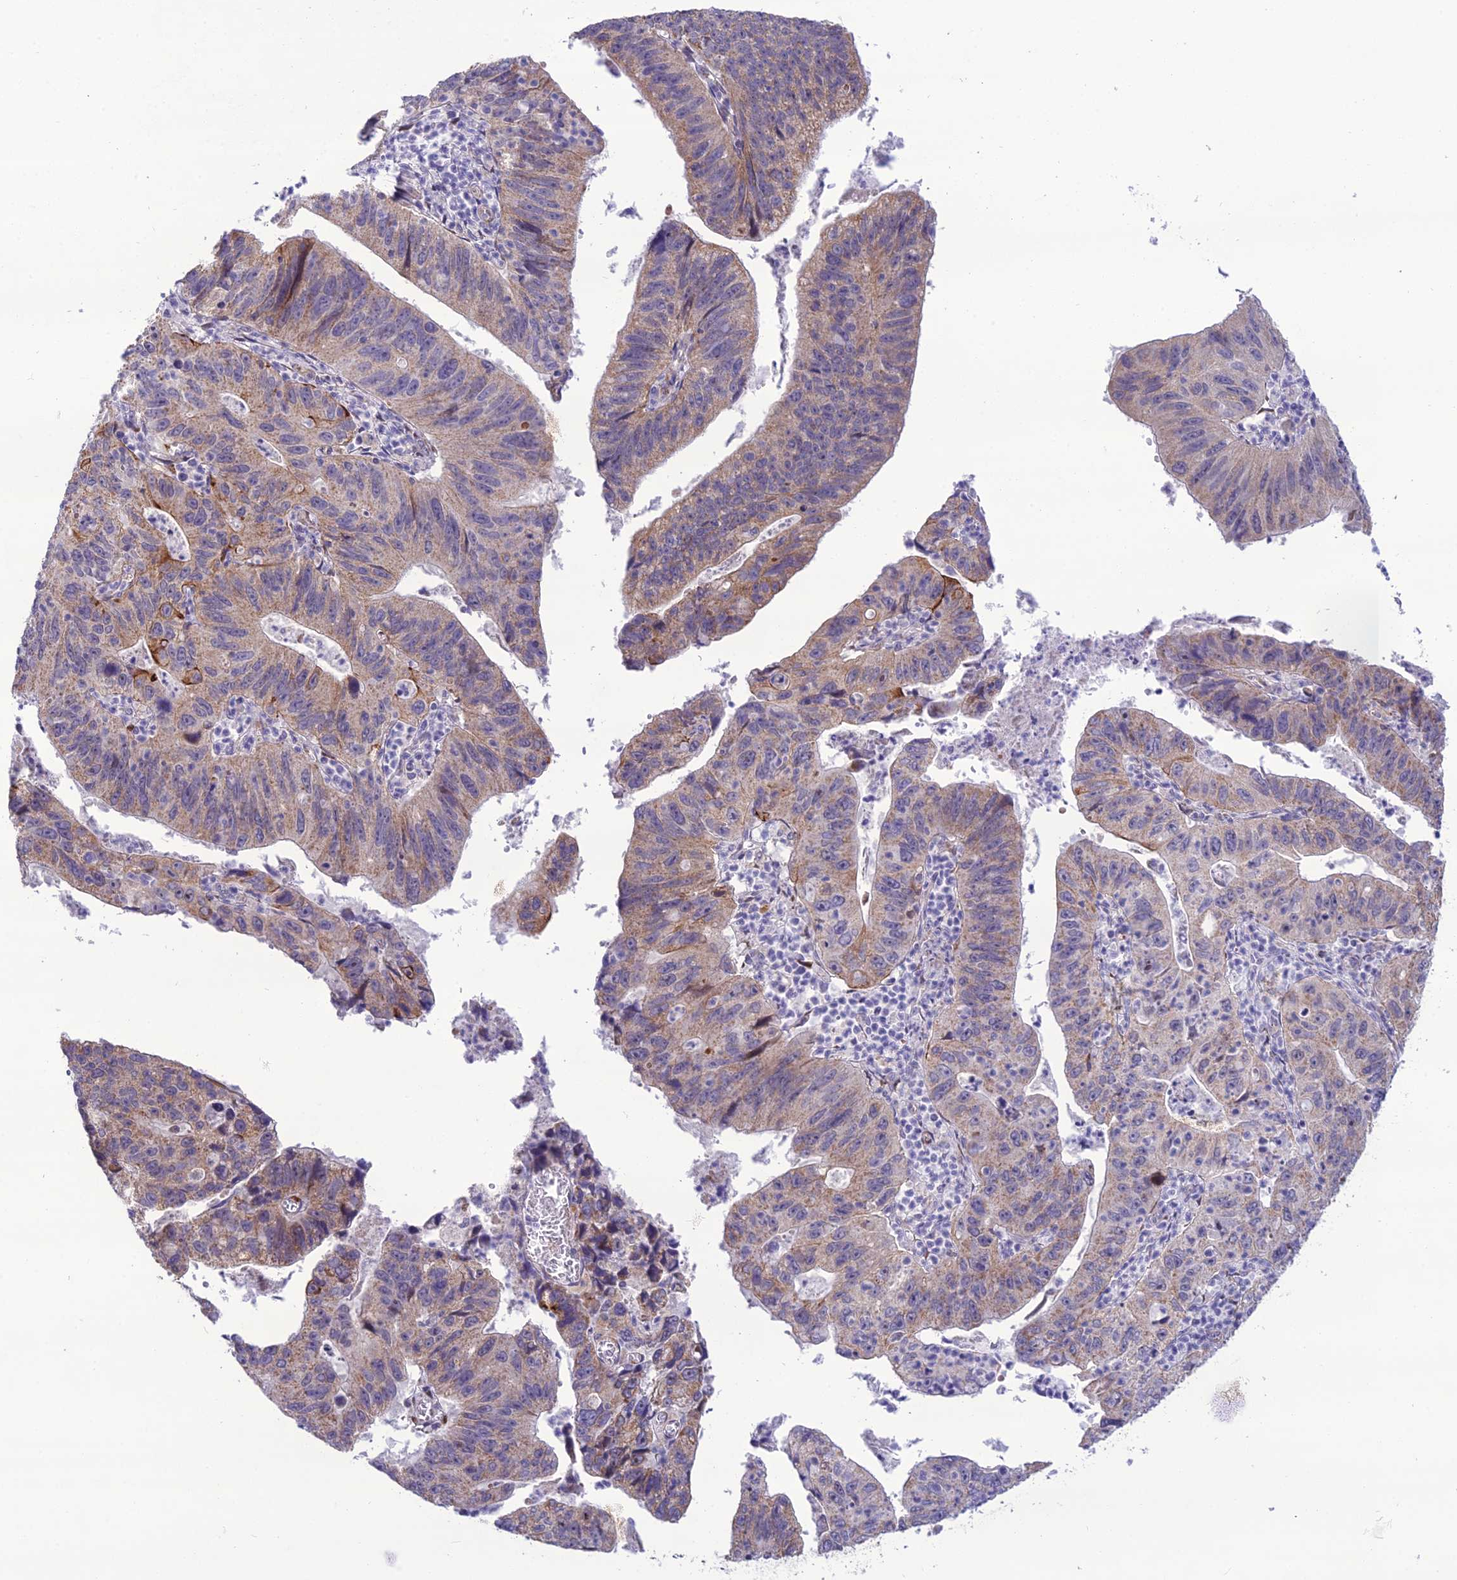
{"staining": {"intensity": "weak", "quantity": ">75%", "location": "cytoplasmic/membranous"}, "tissue": "stomach cancer", "cell_type": "Tumor cells", "image_type": "cancer", "snomed": [{"axis": "morphology", "description": "Adenocarcinoma, NOS"}, {"axis": "topography", "description": "Stomach"}], "caption": "IHC micrograph of human stomach cancer stained for a protein (brown), which shows low levels of weak cytoplasmic/membranous expression in approximately >75% of tumor cells.", "gene": "NODAL", "patient": {"sex": "male", "age": 59}}